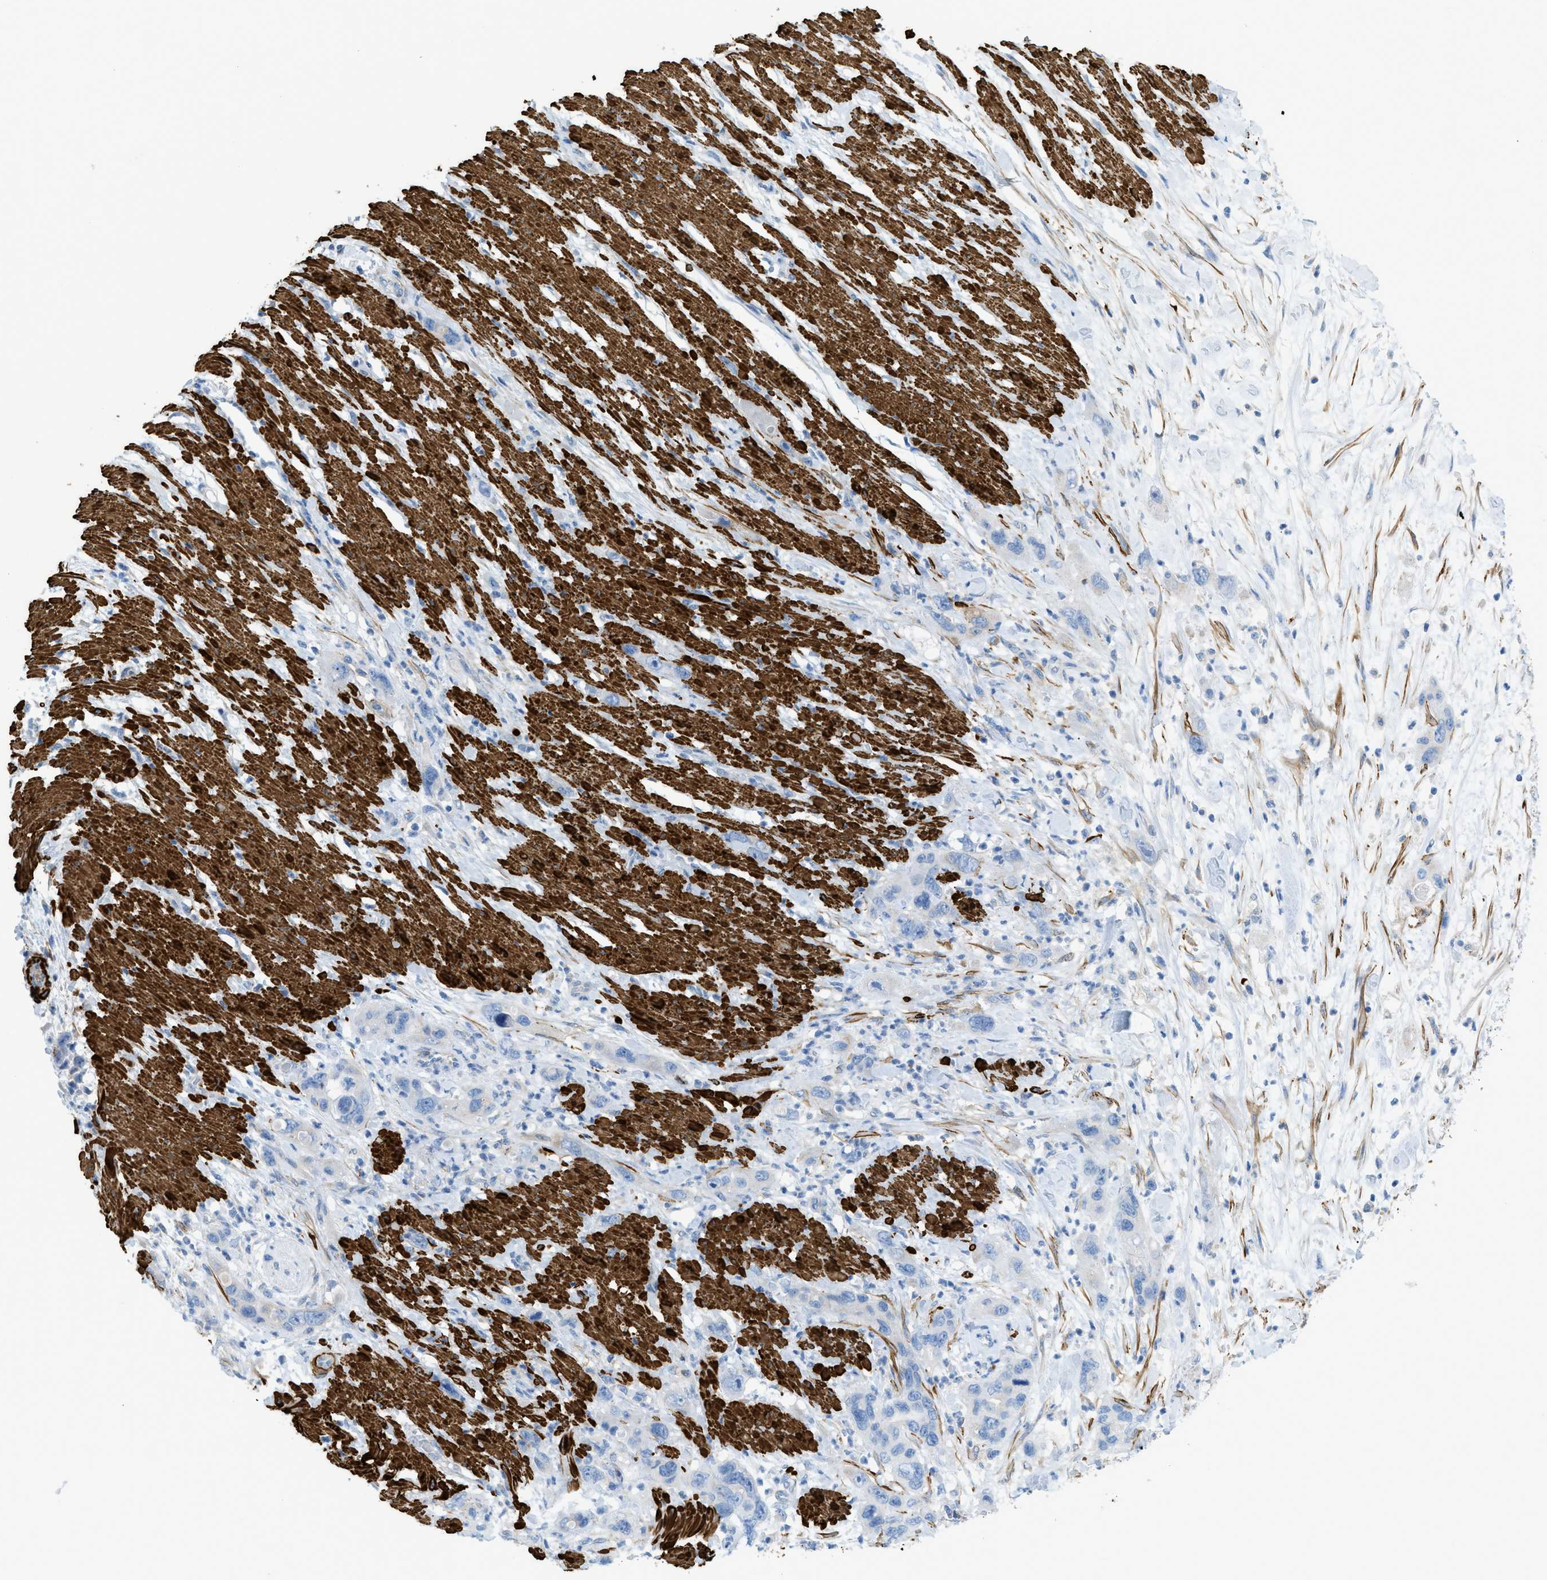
{"staining": {"intensity": "negative", "quantity": "none", "location": "none"}, "tissue": "pancreatic cancer", "cell_type": "Tumor cells", "image_type": "cancer", "snomed": [{"axis": "morphology", "description": "Normal tissue, NOS"}, {"axis": "morphology", "description": "Adenocarcinoma, NOS"}, {"axis": "topography", "description": "Pancreas"}], "caption": "Immunohistochemical staining of human pancreatic adenocarcinoma exhibits no significant staining in tumor cells. The staining is performed using DAB brown chromogen with nuclei counter-stained in using hematoxylin.", "gene": "MYH11", "patient": {"sex": "female", "age": 71}}